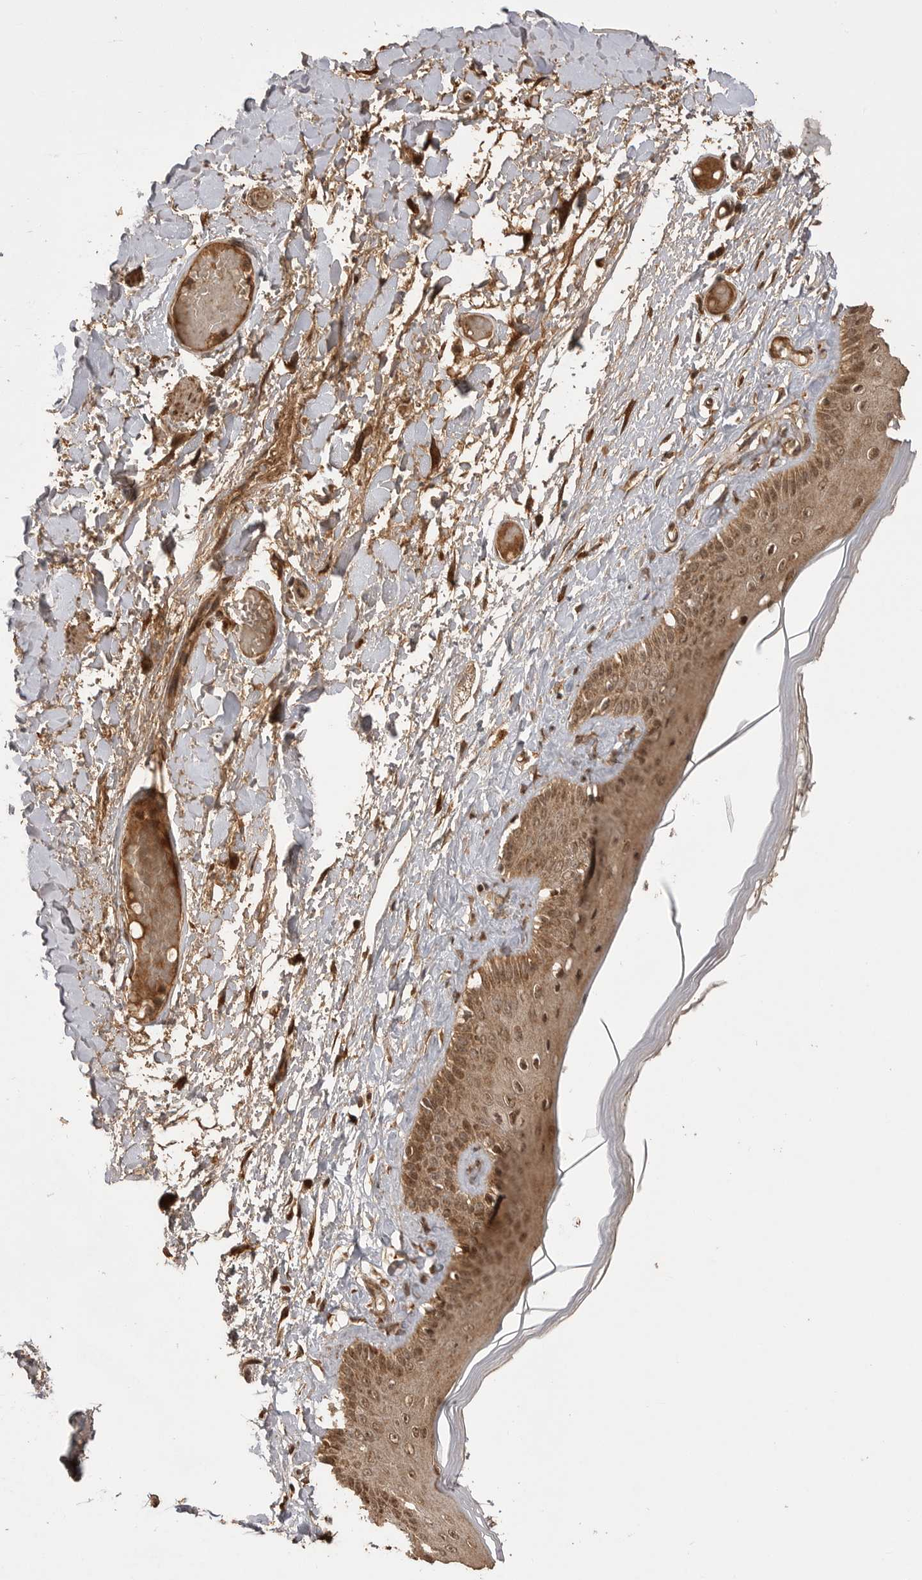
{"staining": {"intensity": "moderate", "quantity": ">75%", "location": "cytoplasmic/membranous,nuclear"}, "tissue": "skin", "cell_type": "Epidermal cells", "image_type": "normal", "snomed": [{"axis": "morphology", "description": "Normal tissue, NOS"}, {"axis": "topography", "description": "Vulva"}], "caption": "Approximately >75% of epidermal cells in normal human skin show moderate cytoplasmic/membranous,nuclear protein positivity as visualized by brown immunohistochemical staining.", "gene": "BOC", "patient": {"sex": "female", "age": 73}}